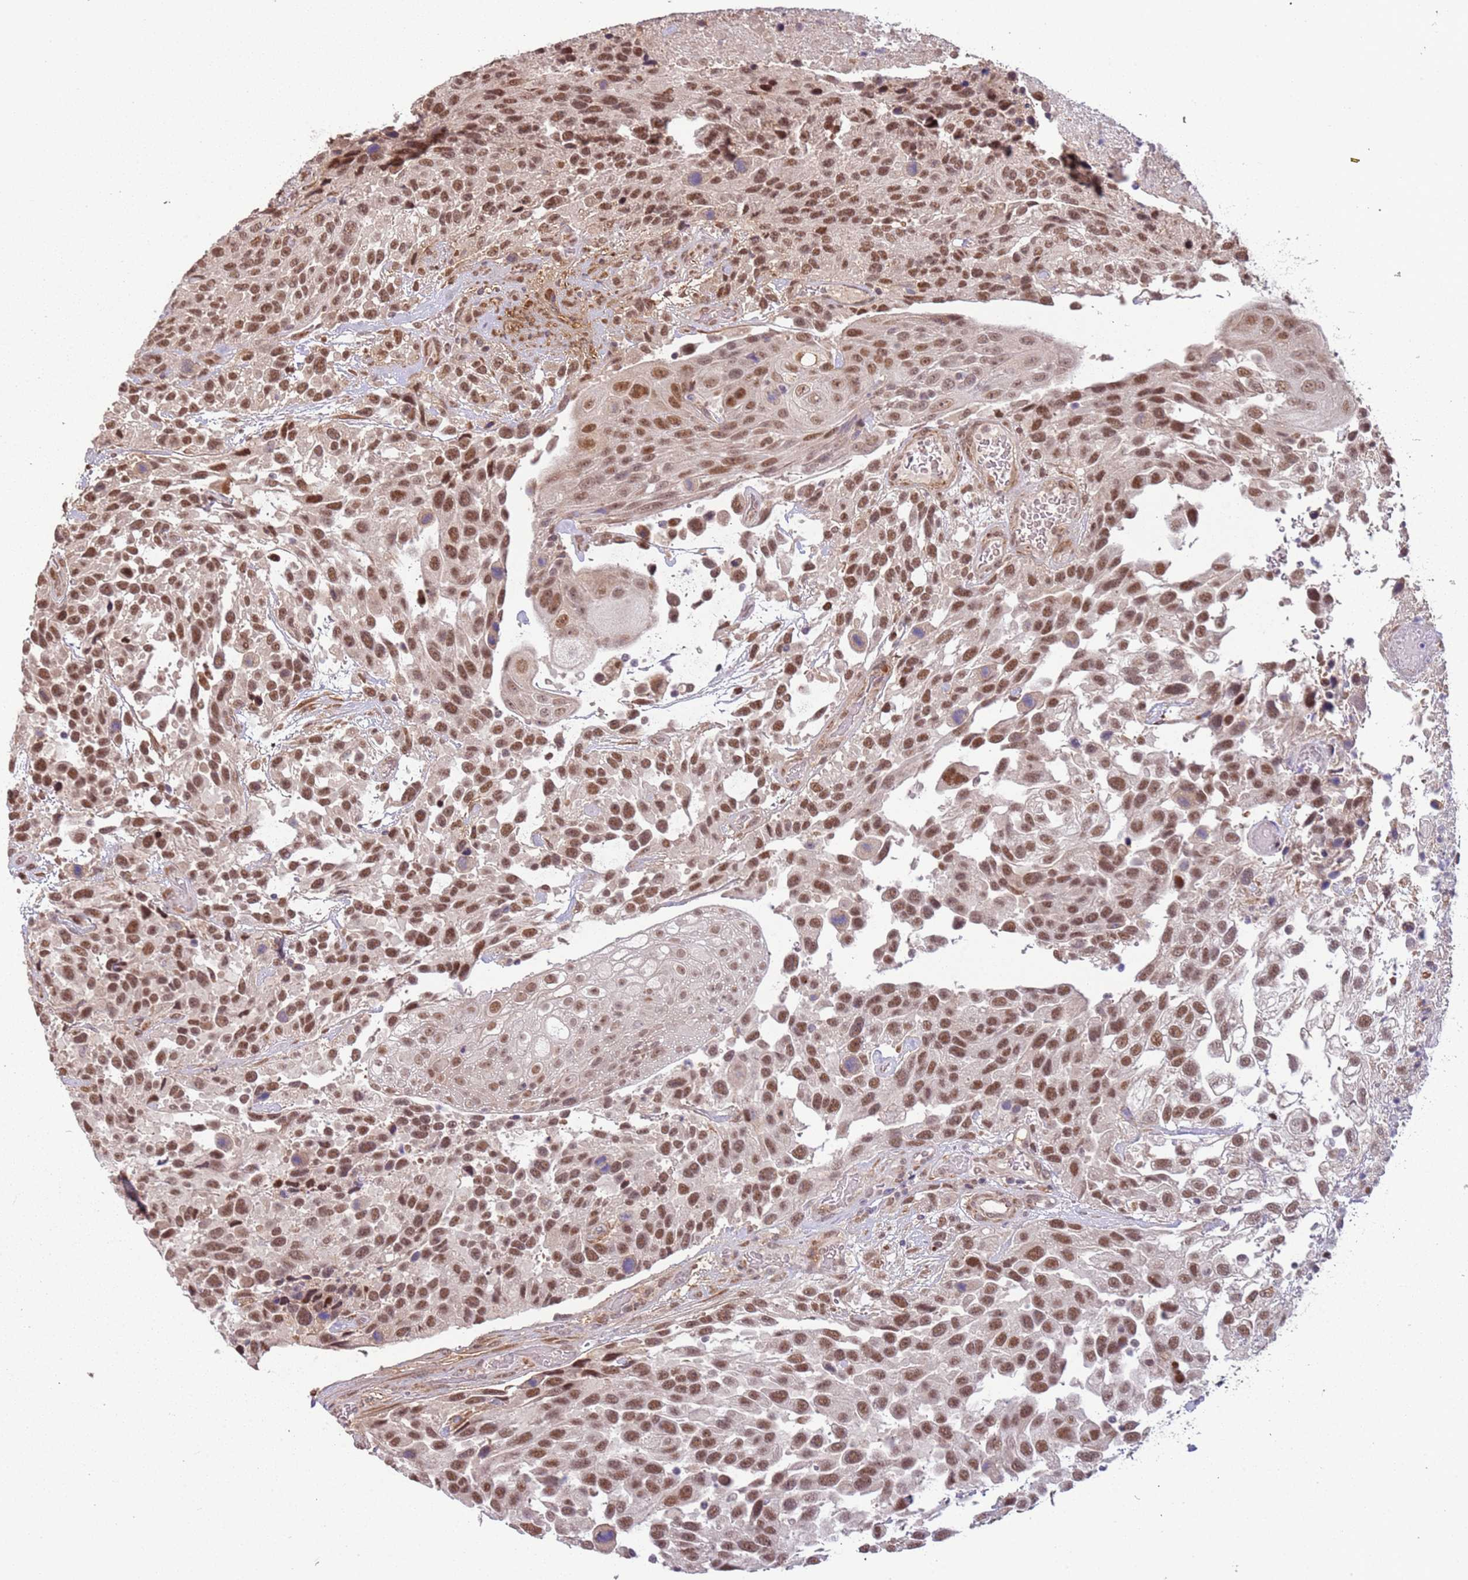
{"staining": {"intensity": "moderate", "quantity": ">75%", "location": "nuclear"}, "tissue": "urothelial cancer", "cell_type": "Tumor cells", "image_type": "cancer", "snomed": [{"axis": "morphology", "description": "Urothelial carcinoma, High grade"}, {"axis": "topography", "description": "Urinary bladder"}], "caption": "Protein expression analysis of human urothelial carcinoma (high-grade) reveals moderate nuclear positivity in approximately >75% of tumor cells. The staining was performed using DAB to visualize the protein expression in brown, while the nuclei were stained in blue with hematoxylin (Magnification: 20x).", "gene": "POLR3H", "patient": {"sex": "female", "age": 70}}